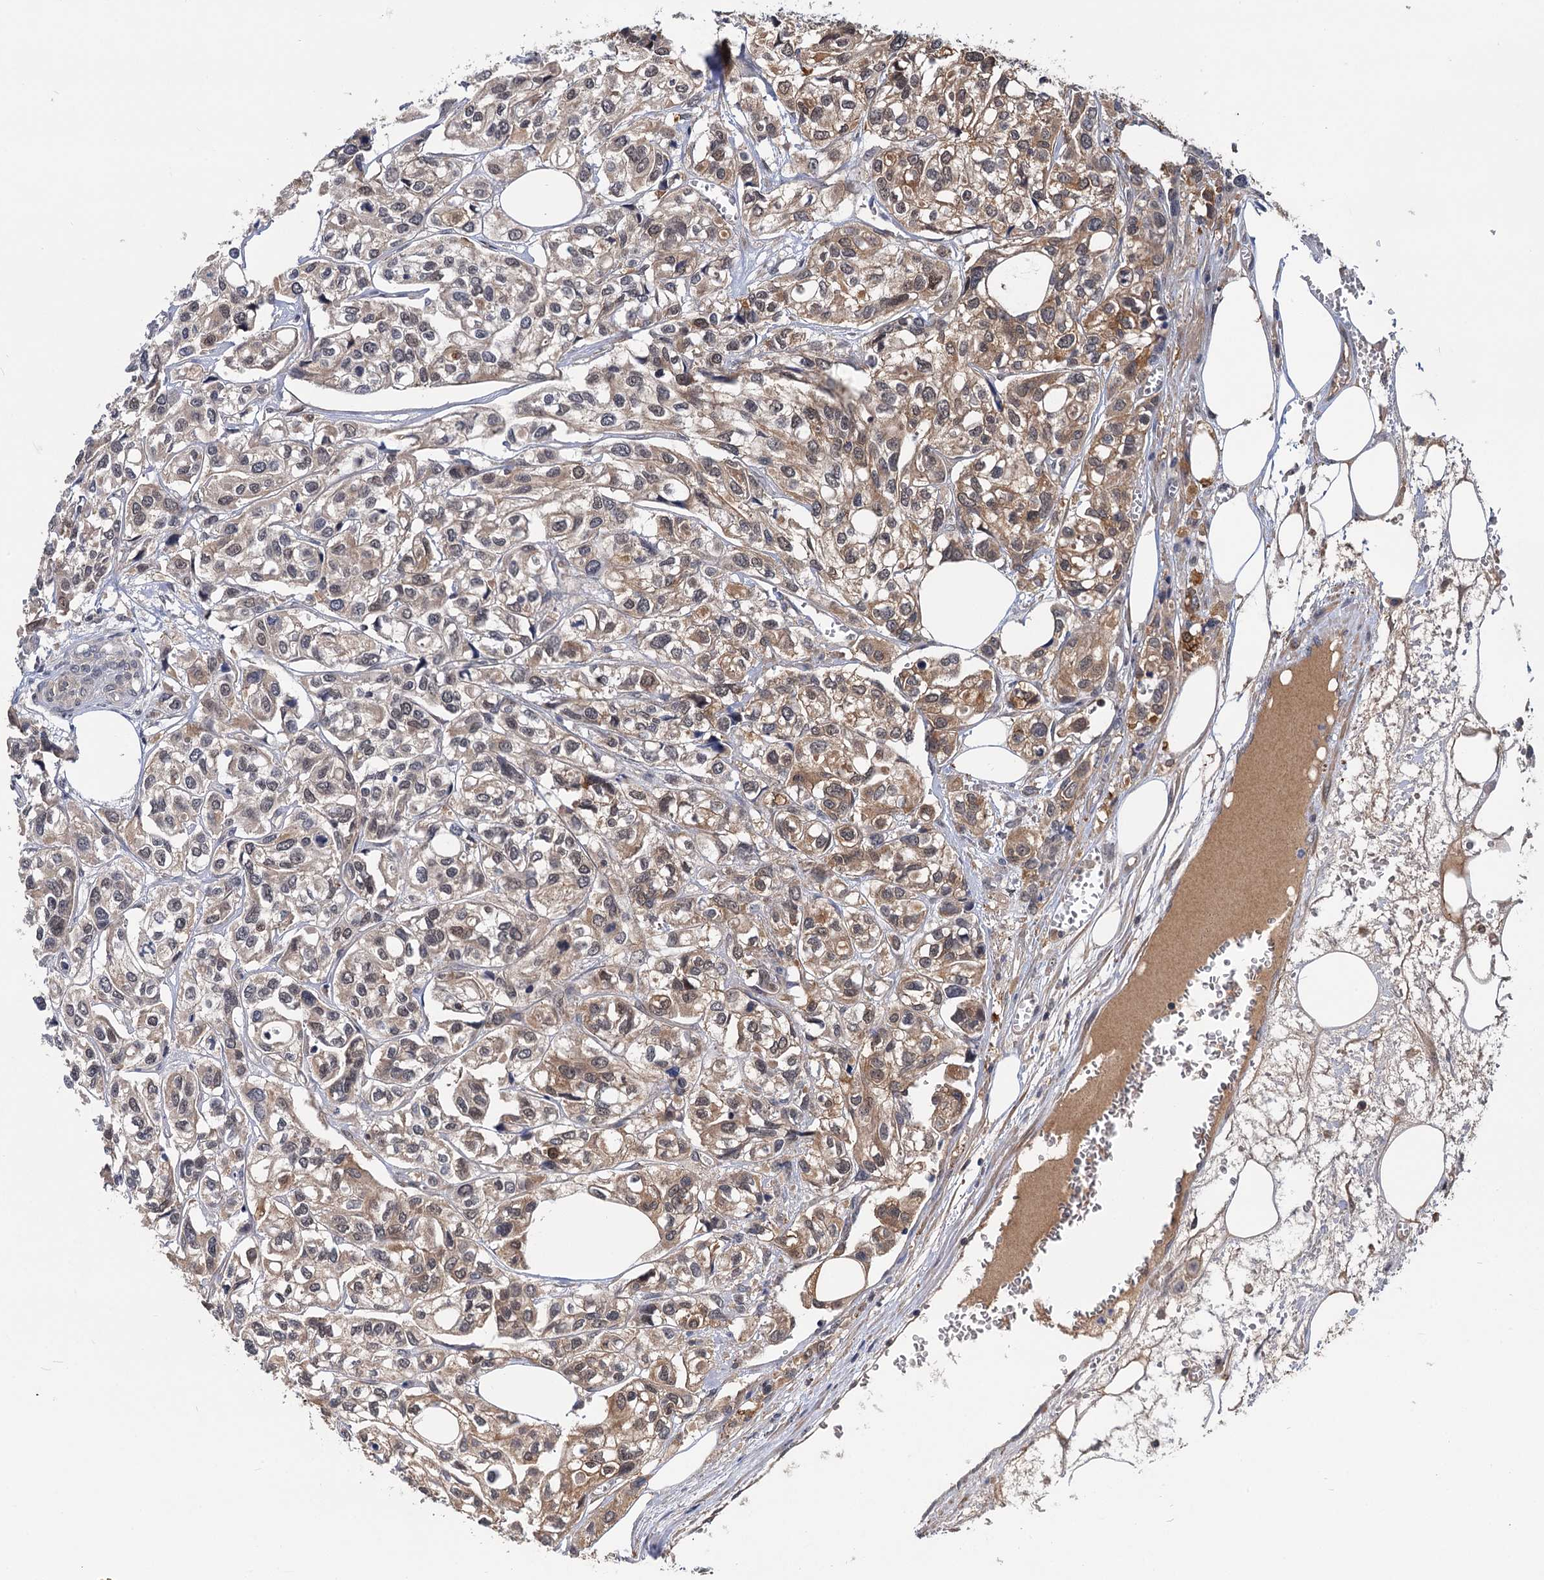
{"staining": {"intensity": "moderate", "quantity": "25%-75%", "location": "cytoplasmic/membranous"}, "tissue": "urothelial cancer", "cell_type": "Tumor cells", "image_type": "cancer", "snomed": [{"axis": "morphology", "description": "Urothelial carcinoma, High grade"}, {"axis": "topography", "description": "Urinary bladder"}], "caption": "Immunohistochemical staining of human urothelial carcinoma (high-grade) reveals medium levels of moderate cytoplasmic/membranous expression in approximately 25%-75% of tumor cells. The staining is performed using DAB (3,3'-diaminobenzidine) brown chromogen to label protein expression. The nuclei are counter-stained blue using hematoxylin.", "gene": "SNX15", "patient": {"sex": "male", "age": 67}}